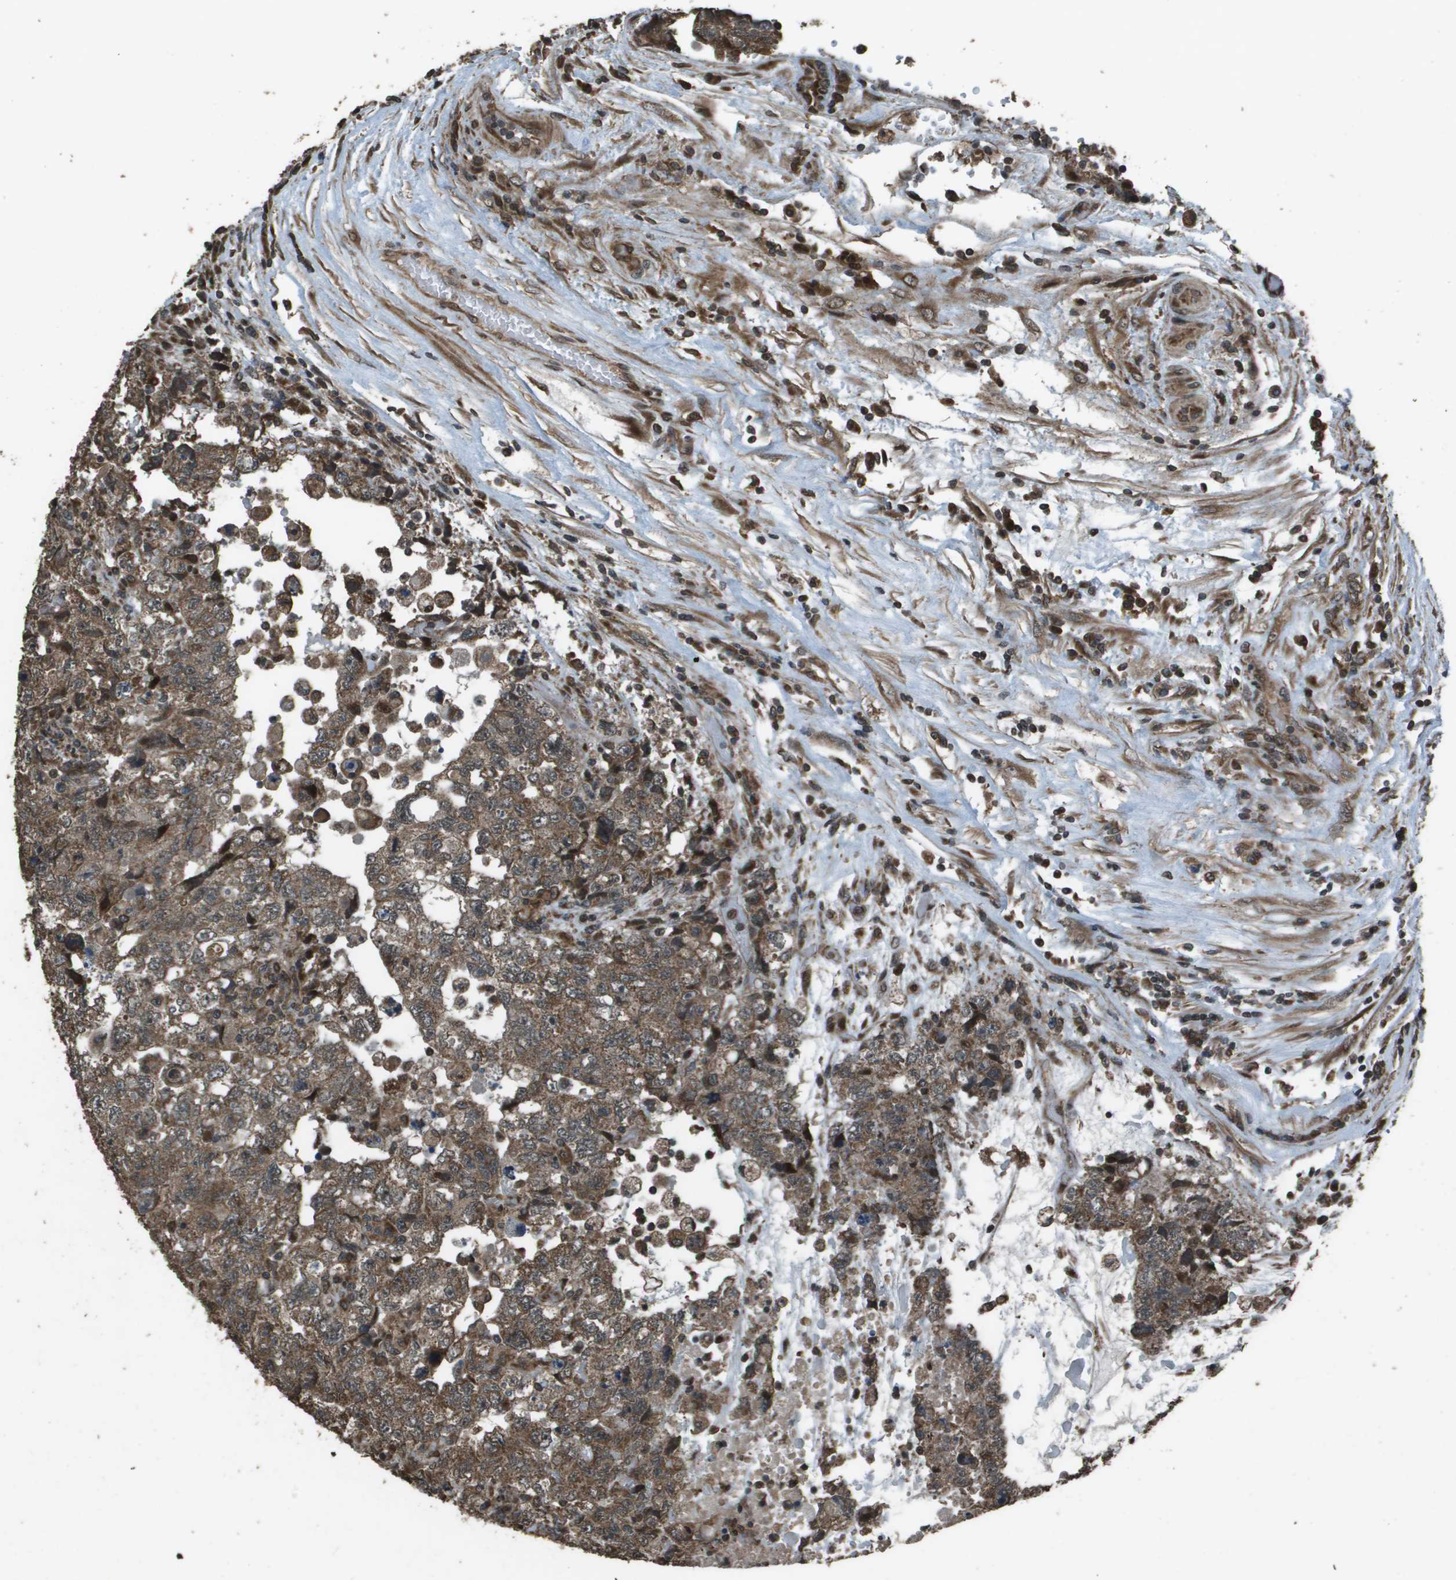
{"staining": {"intensity": "moderate", "quantity": ">75%", "location": "cytoplasmic/membranous"}, "tissue": "testis cancer", "cell_type": "Tumor cells", "image_type": "cancer", "snomed": [{"axis": "morphology", "description": "Carcinoma, Embryonal, NOS"}, {"axis": "topography", "description": "Testis"}], "caption": "Protein expression analysis of embryonal carcinoma (testis) exhibits moderate cytoplasmic/membranous expression in approximately >75% of tumor cells.", "gene": "FIG4", "patient": {"sex": "male", "age": 36}}